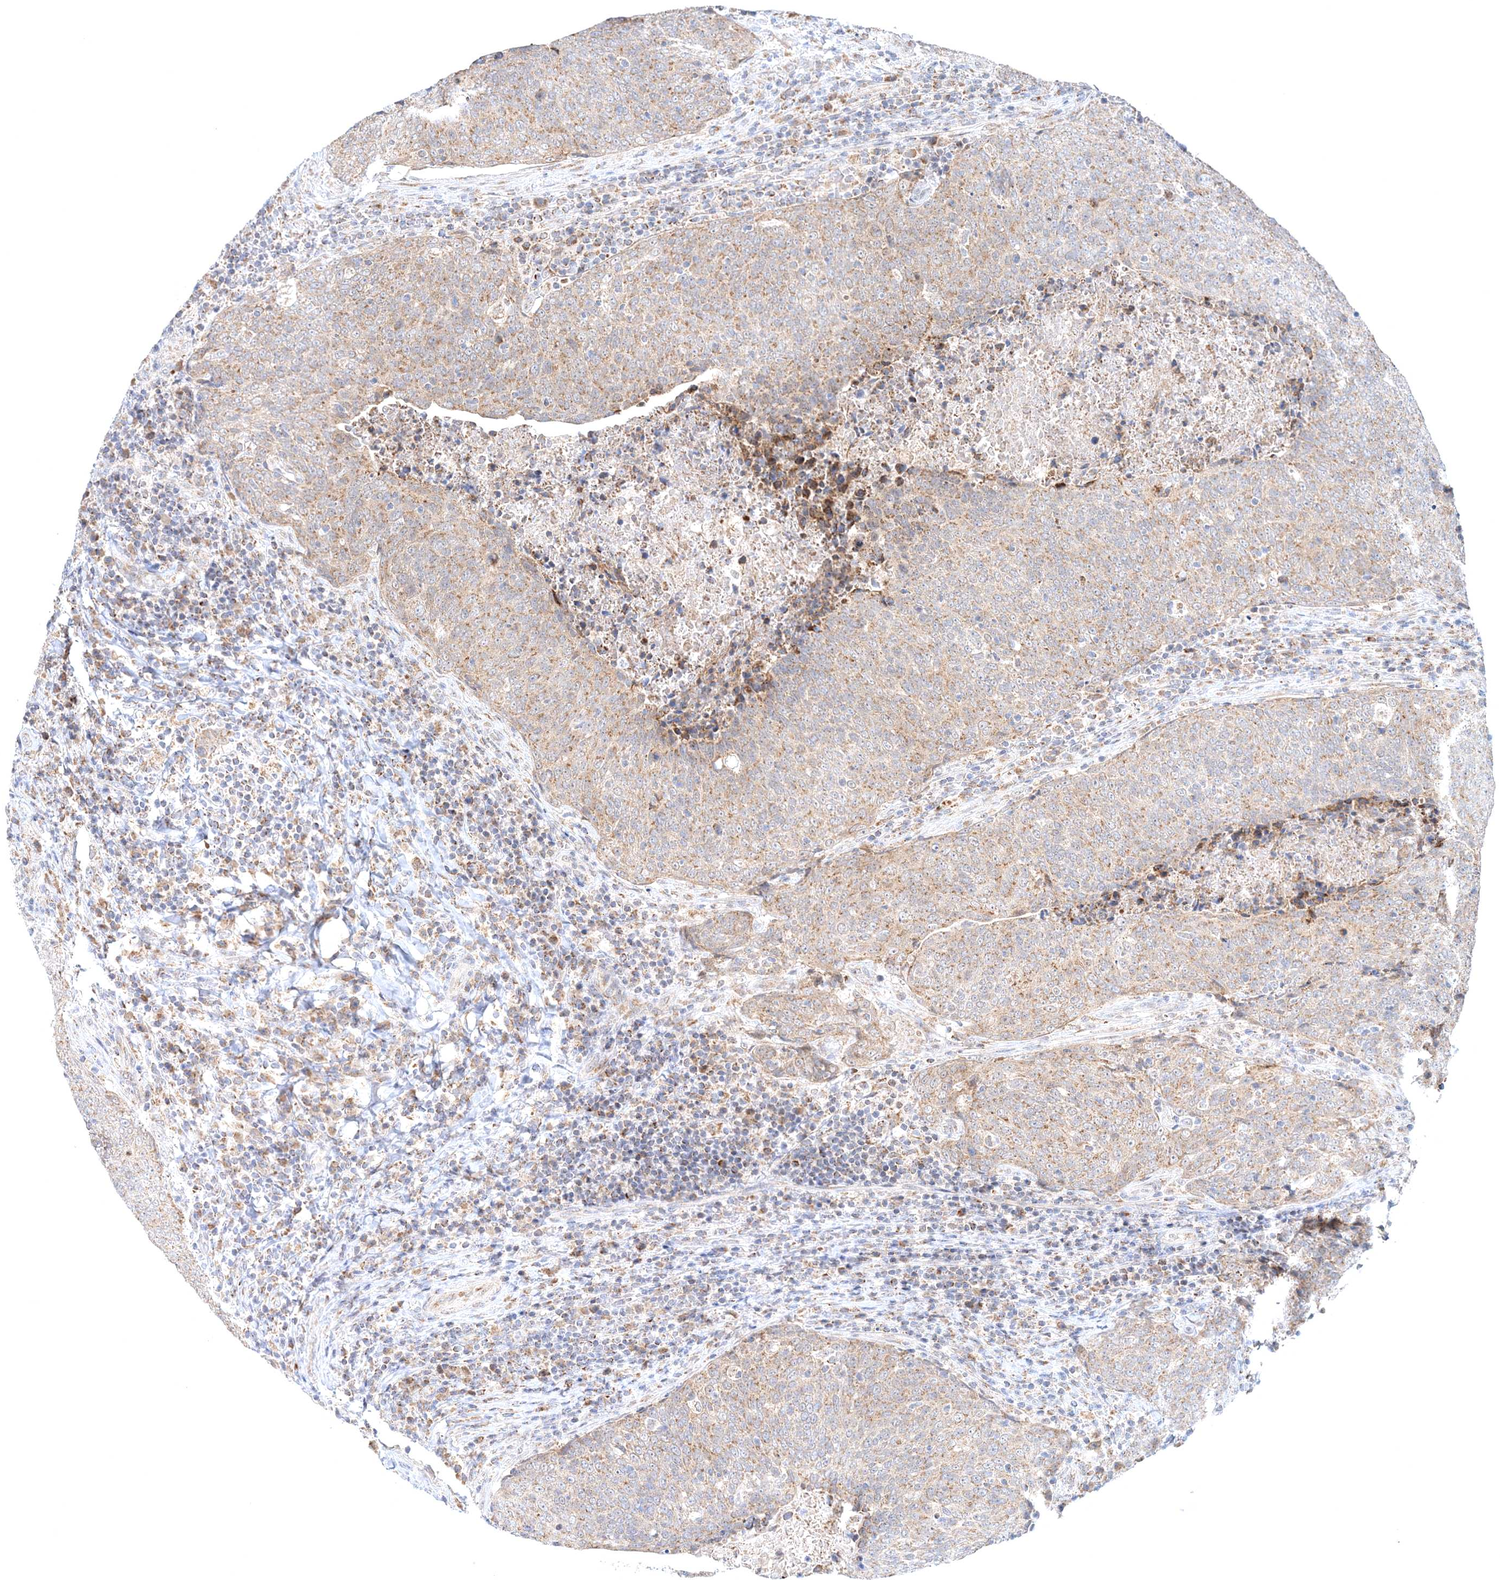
{"staining": {"intensity": "moderate", "quantity": ">75%", "location": "cytoplasmic/membranous"}, "tissue": "head and neck cancer", "cell_type": "Tumor cells", "image_type": "cancer", "snomed": [{"axis": "morphology", "description": "Squamous cell carcinoma, NOS"}, {"axis": "morphology", "description": "Squamous cell carcinoma, metastatic, NOS"}, {"axis": "topography", "description": "Lymph node"}, {"axis": "topography", "description": "Head-Neck"}], "caption": "The image demonstrates immunohistochemical staining of metastatic squamous cell carcinoma (head and neck). There is moderate cytoplasmic/membranous positivity is present in about >75% of tumor cells. The protein of interest is stained brown, and the nuclei are stained in blue (DAB IHC with brightfield microscopy, high magnification).", "gene": "RNF150", "patient": {"sex": "male", "age": 62}}